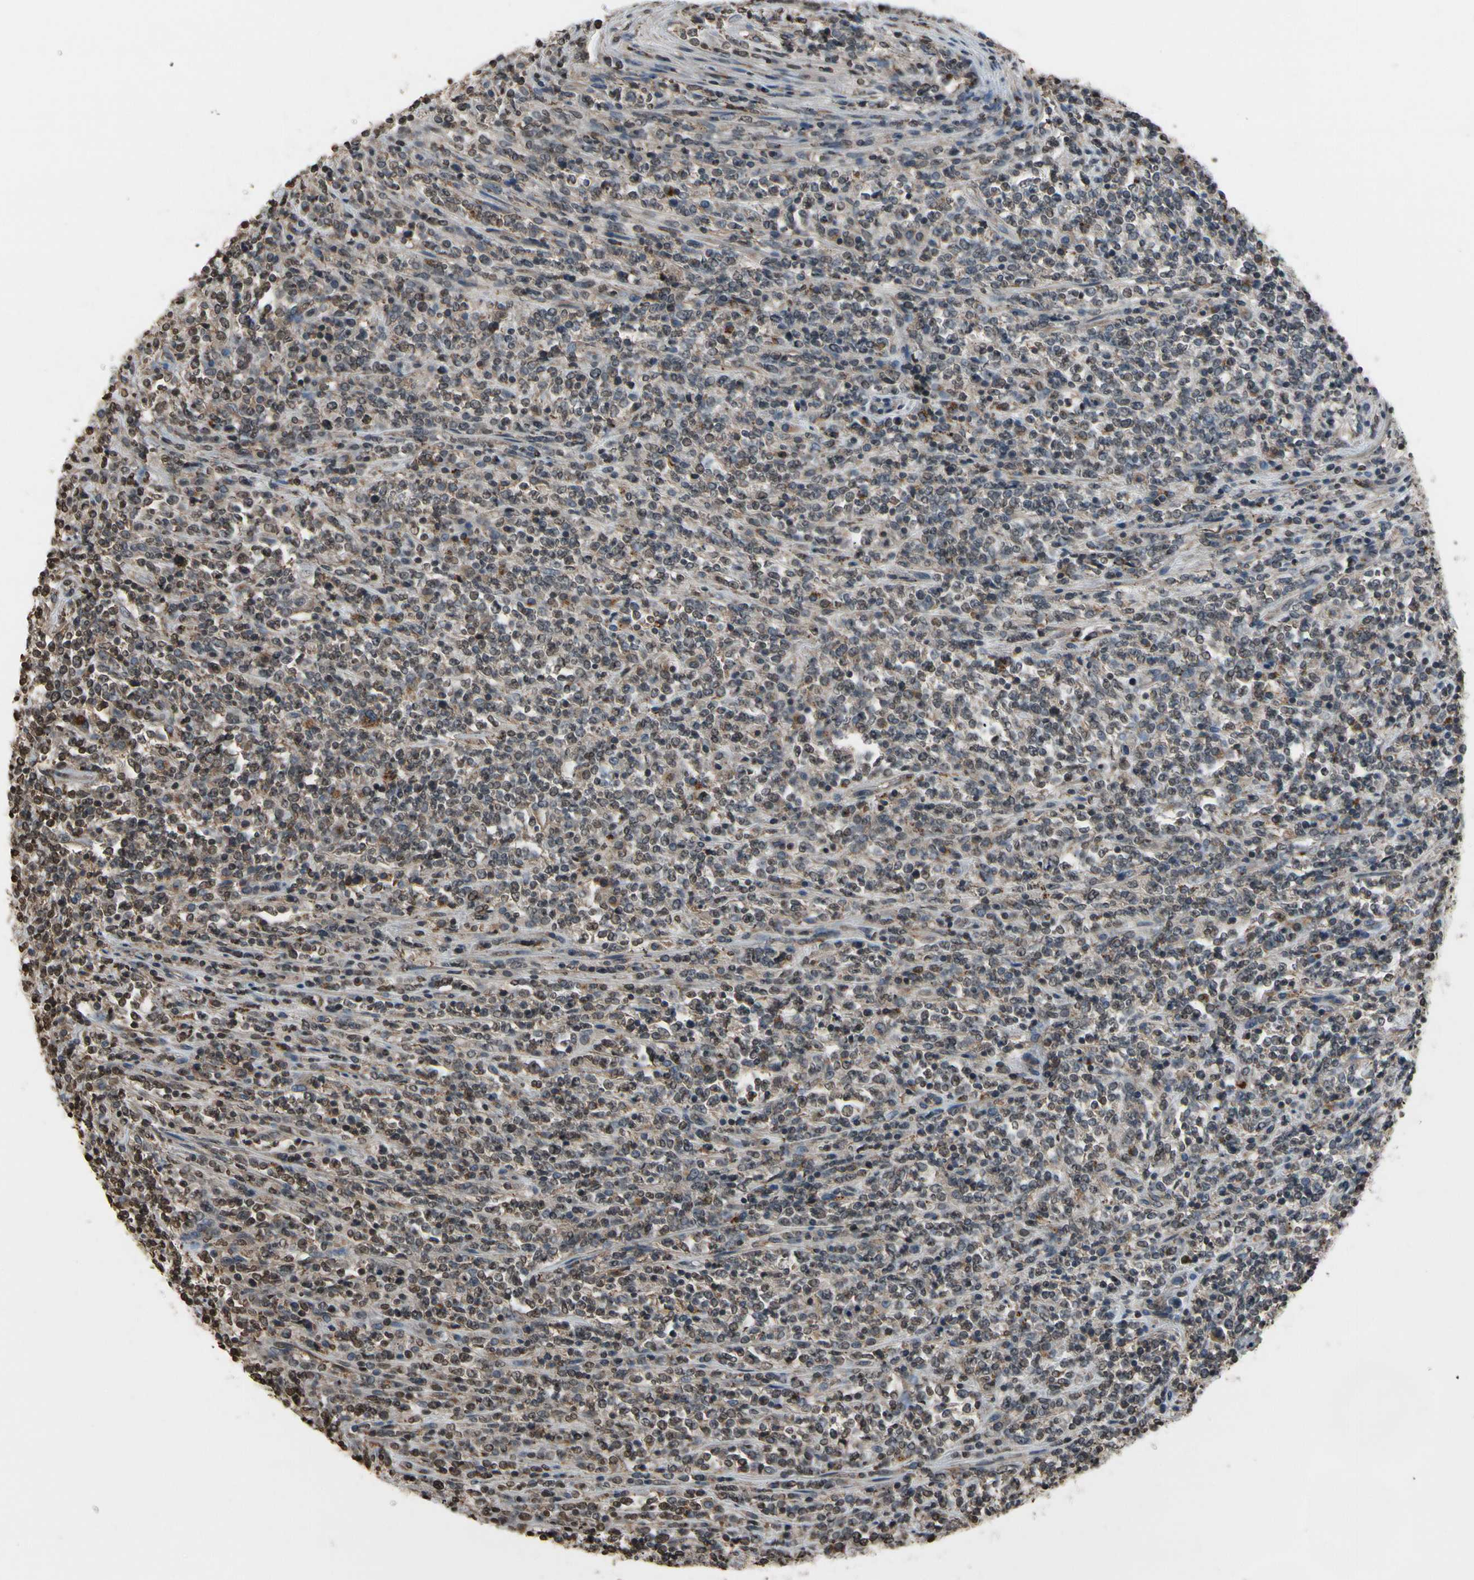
{"staining": {"intensity": "weak", "quantity": "25%-75%", "location": "cytoplasmic/membranous"}, "tissue": "lymphoma", "cell_type": "Tumor cells", "image_type": "cancer", "snomed": [{"axis": "morphology", "description": "Malignant lymphoma, non-Hodgkin's type, High grade"}, {"axis": "topography", "description": "Soft tissue"}], "caption": "A brown stain shows weak cytoplasmic/membranous positivity of a protein in human lymphoma tumor cells.", "gene": "HIPK2", "patient": {"sex": "male", "age": 18}}